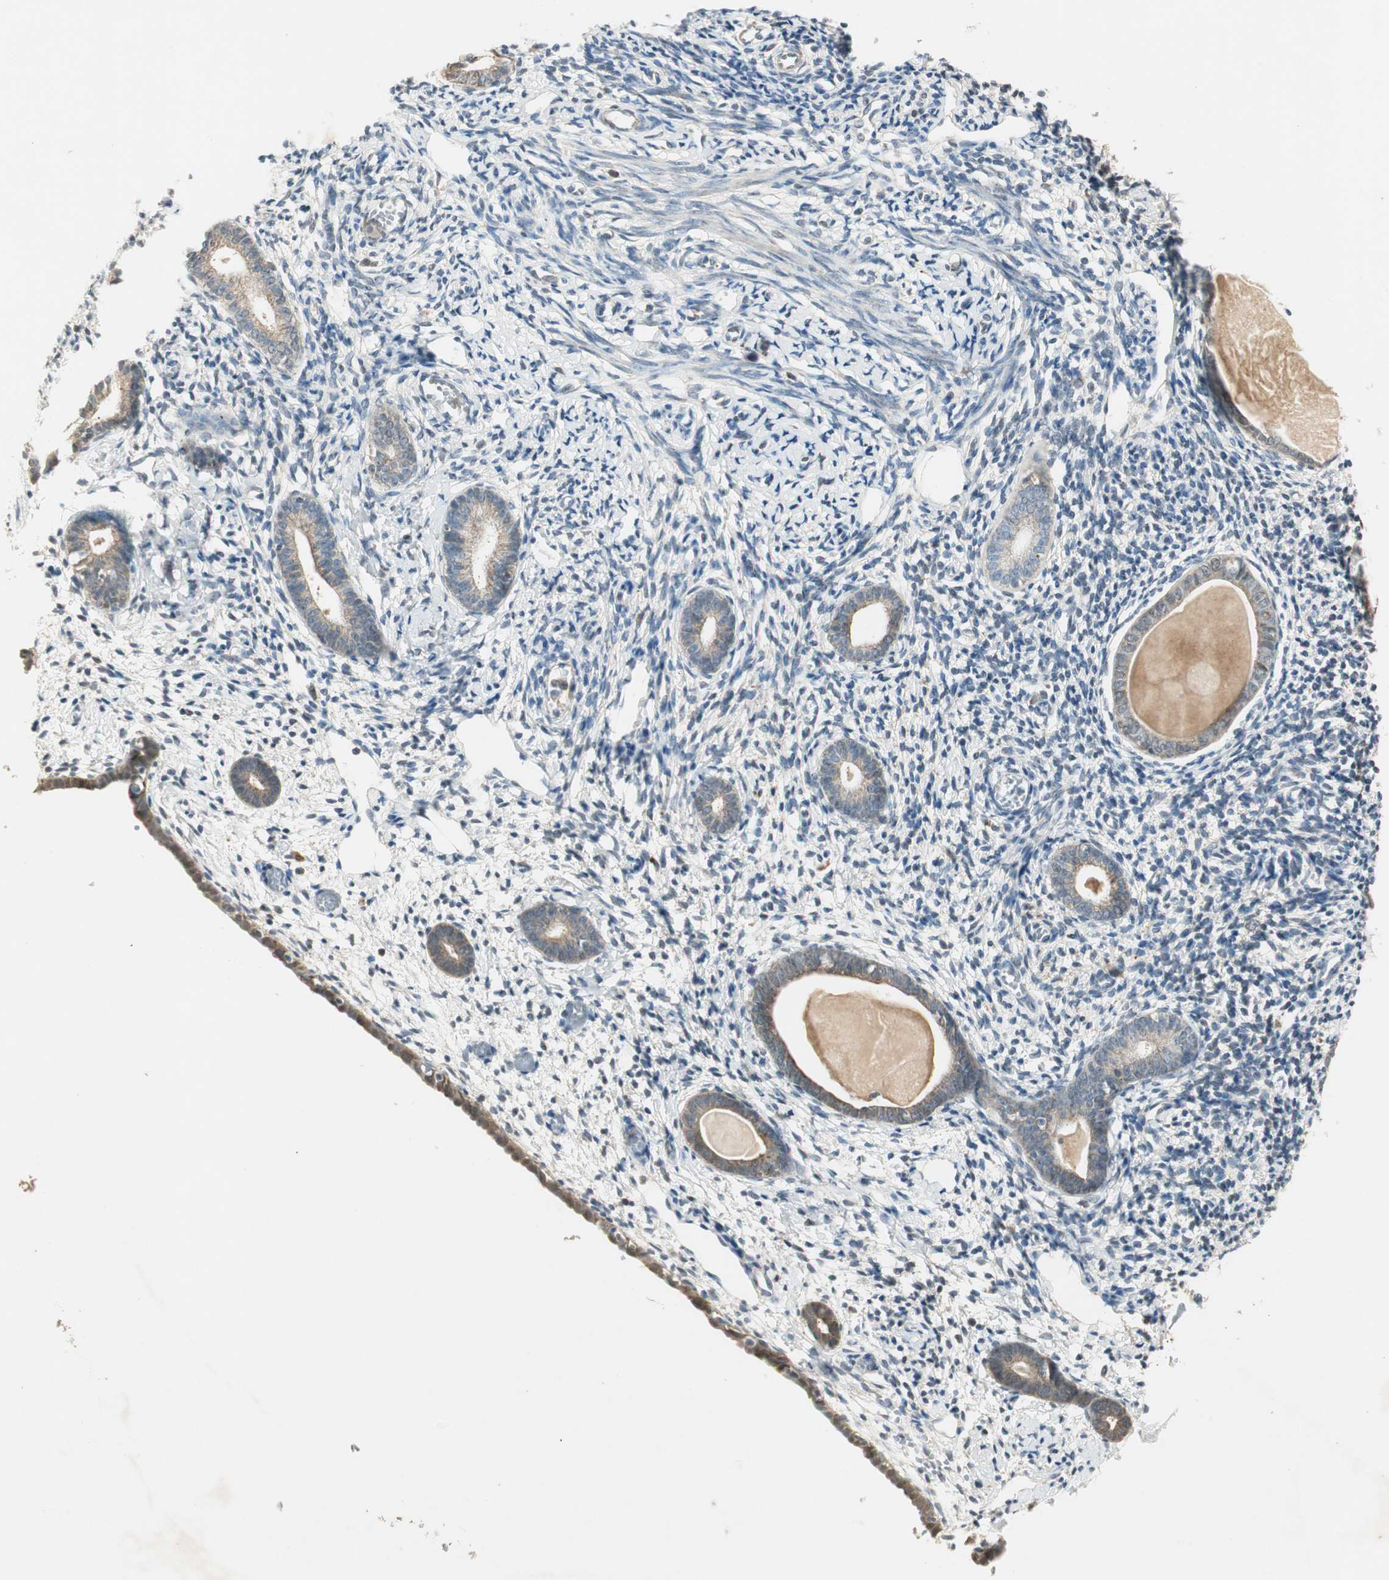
{"staining": {"intensity": "negative", "quantity": "none", "location": "none"}, "tissue": "endometrium", "cell_type": "Cells in endometrial stroma", "image_type": "normal", "snomed": [{"axis": "morphology", "description": "Normal tissue, NOS"}, {"axis": "topography", "description": "Endometrium"}], "caption": "Immunohistochemical staining of unremarkable human endometrium reveals no significant expression in cells in endometrial stroma.", "gene": "USP2", "patient": {"sex": "female", "age": 71}}